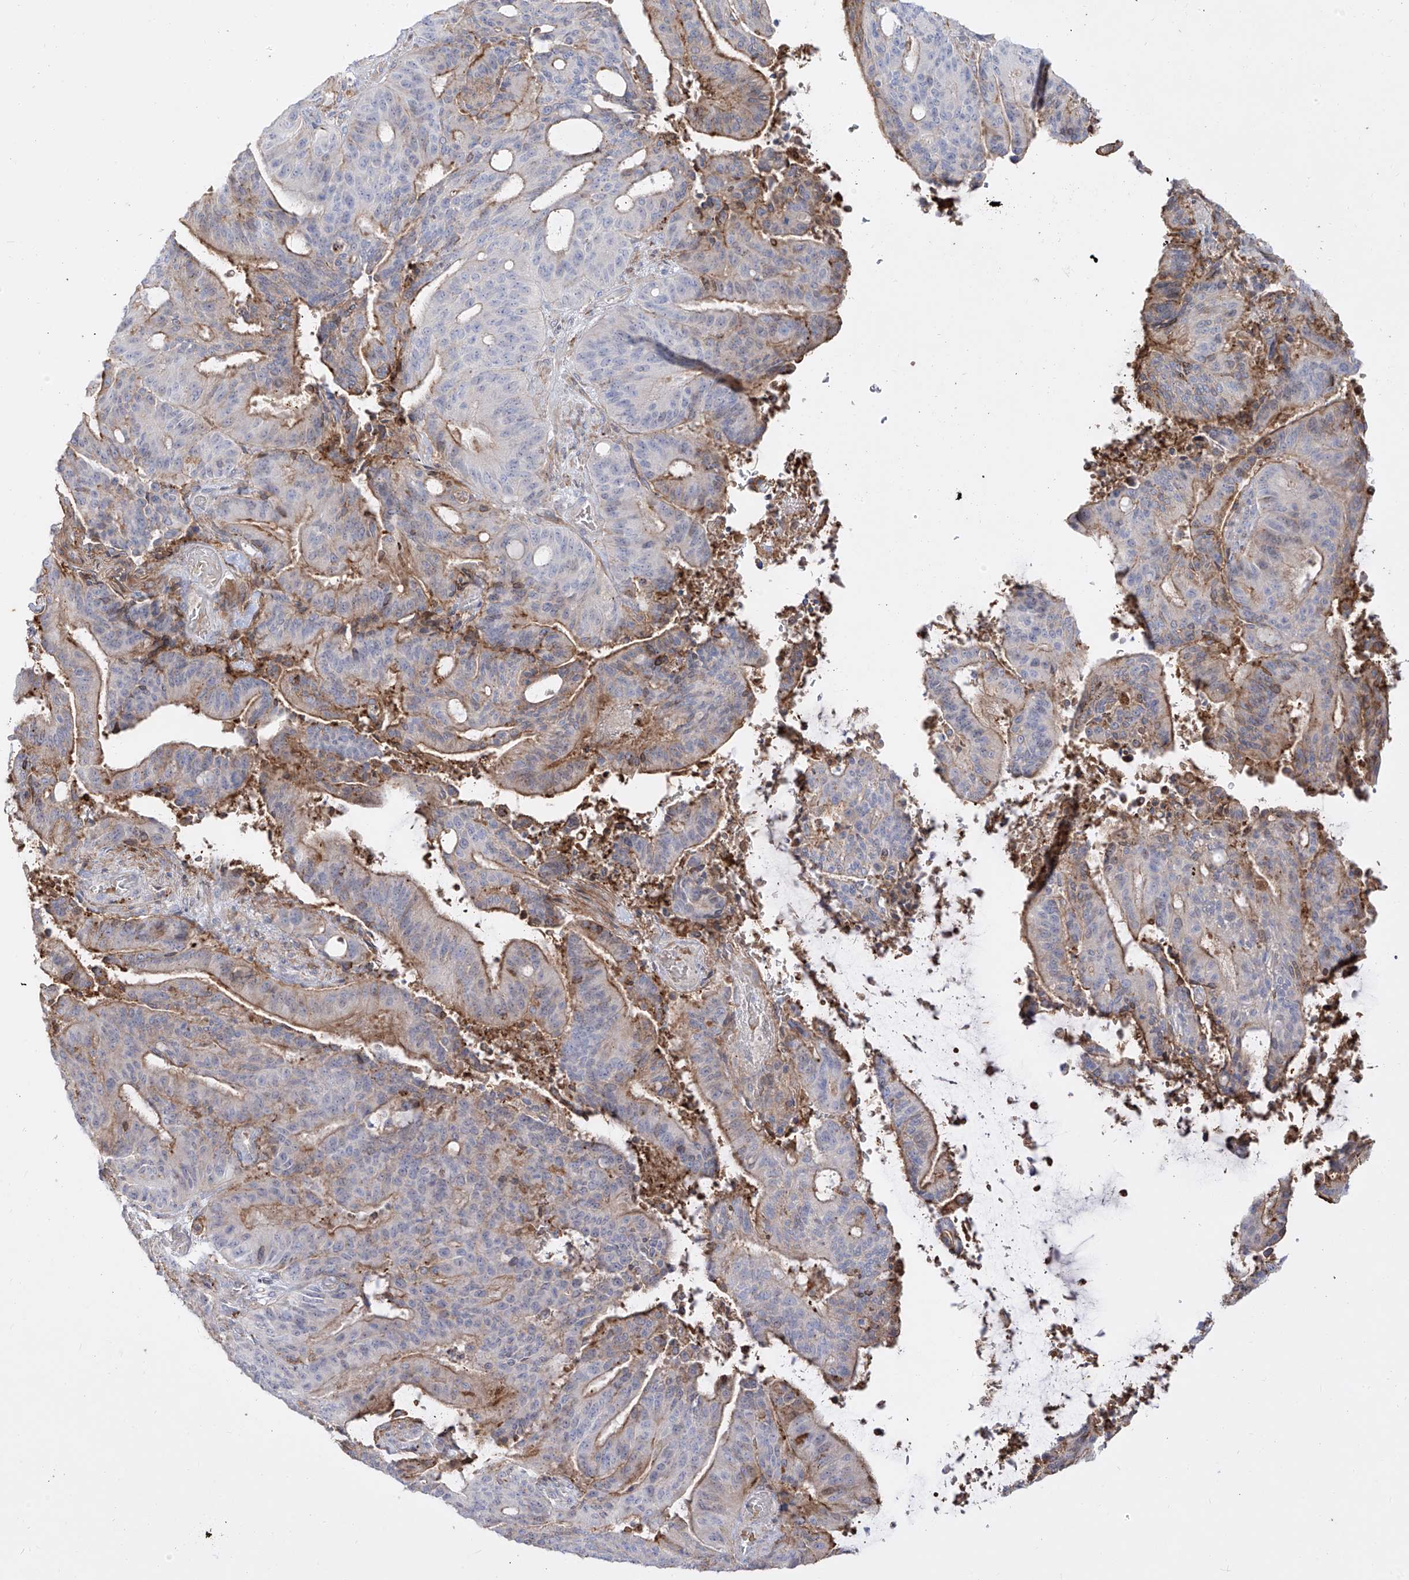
{"staining": {"intensity": "moderate", "quantity": "25%-75%", "location": "cytoplasmic/membranous"}, "tissue": "liver cancer", "cell_type": "Tumor cells", "image_type": "cancer", "snomed": [{"axis": "morphology", "description": "Normal tissue, NOS"}, {"axis": "morphology", "description": "Cholangiocarcinoma"}, {"axis": "topography", "description": "Liver"}, {"axis": "topography", "description": "Peripheral nerve tissue"}], "caption": "Immunohistochemical staining of human liver cancer exhibits medium levels of moderate cytoplasmic/membranous protein positivity in about 25%-75% of tumor cells.", "gene": "ZGRF1", "patient": {"sex": "female", "age": 73}}